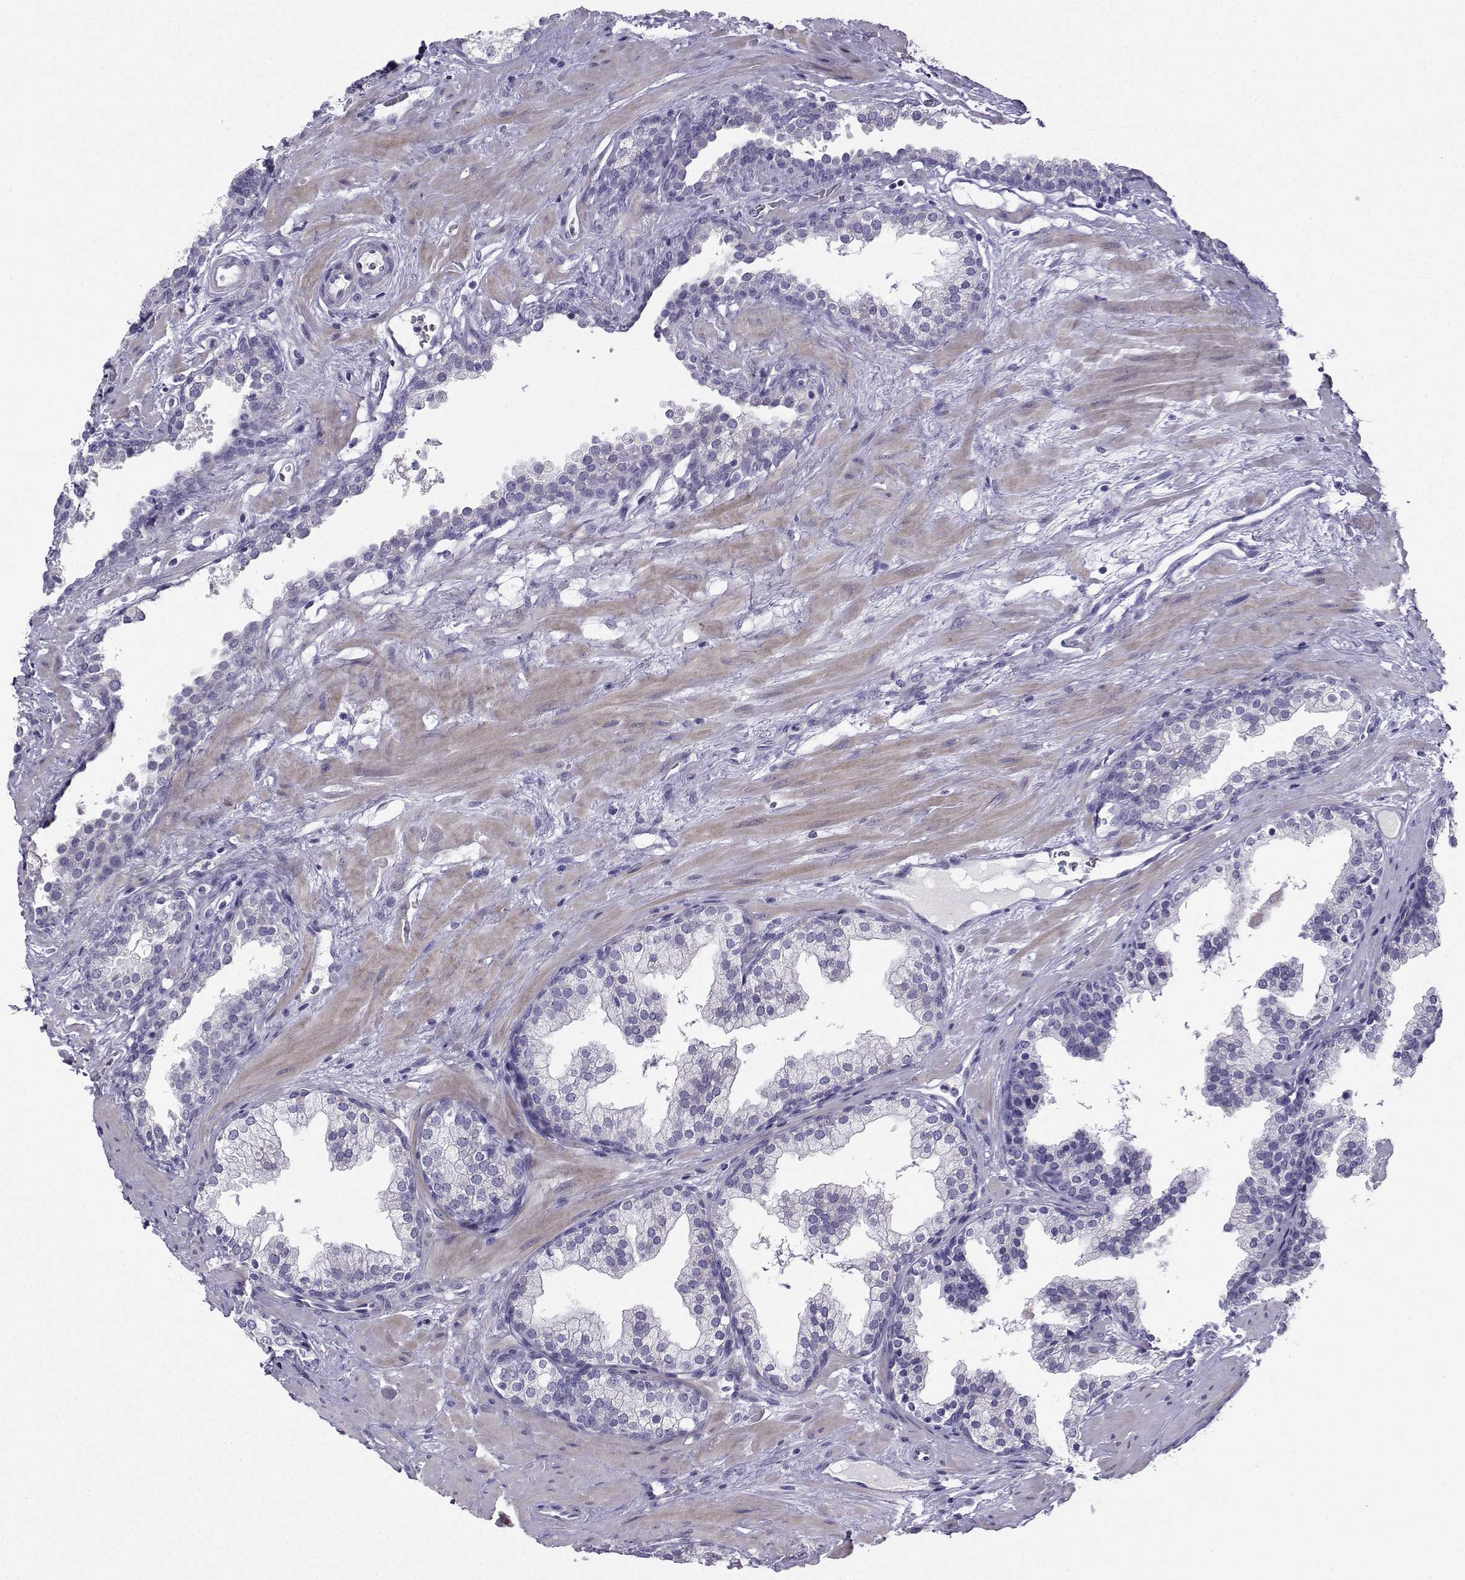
{"staining": {"intensity": "negative", "quantity": "none", "location": "none"}, "tissue": "prostate cancer", "cell_type": "Tumor cells", "image_type": "cancer", "snomed": [{"axis": "morphology", "description": "Adenocarcinoma, NOS"}, {"axis": "topography", "description": "Prostate"}], "caption": "This is a image of immunohistochemistry staining of prostate cancer (adenocarcinoma), which shows no staining in tumor cells.", "gene": "FBXO24", "patient": {"sex": "male", "age": 66}}